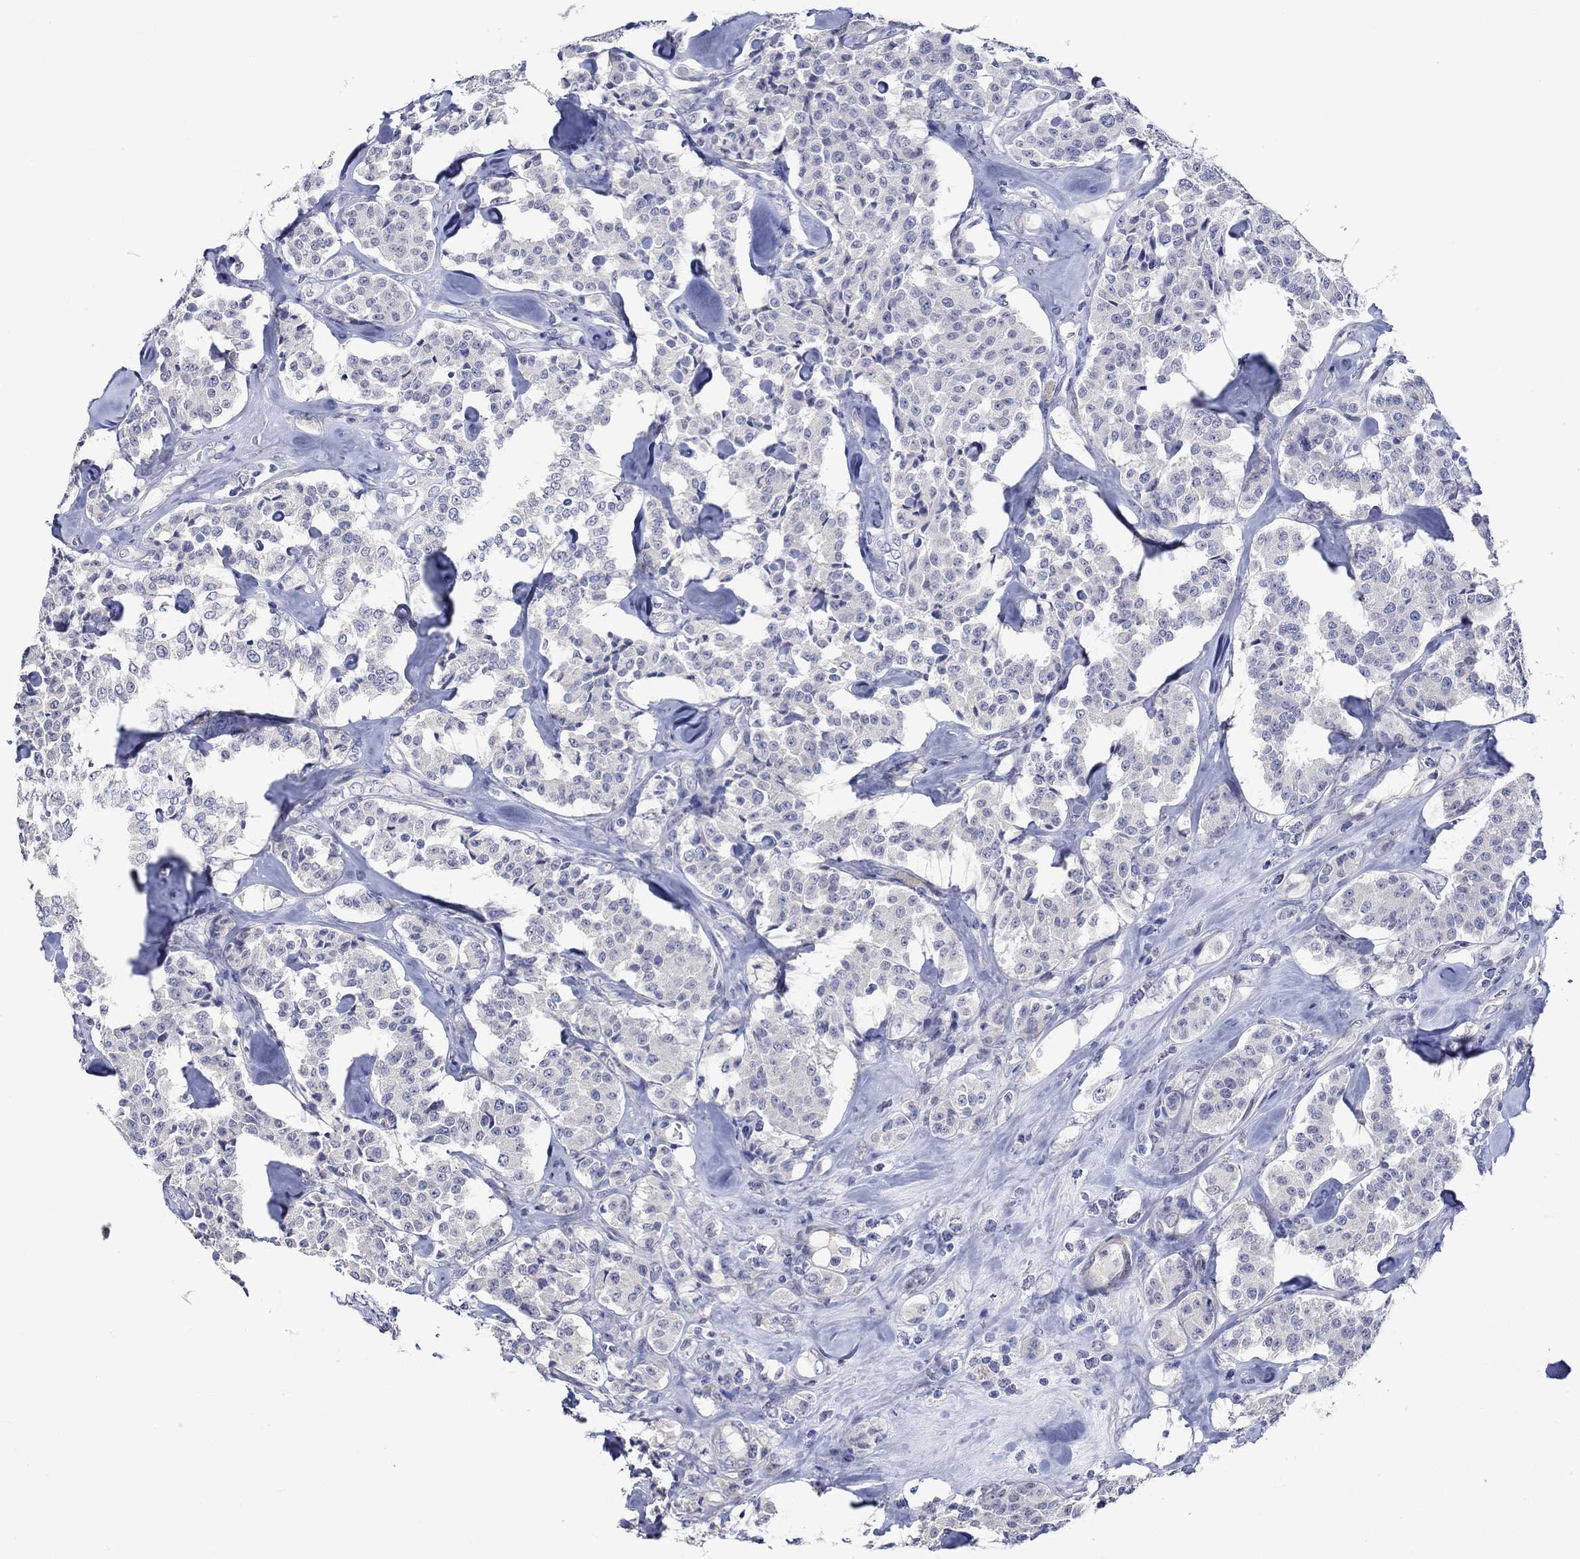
{"staining": {"intensity": "negative", "quantity": "none", "location": "none"}, "tissue": "carcinoid", "cell_type": "Tumor cells", "image_type": "cancer", "snomed": [{"axis": "morphology", "description": "Carcinoid, malignant, NOS"}, {"axis": "topography", "description": "Pancreas"}], "caption": "This micrograph is of carcinoid stained with IHC to label a protein in brown with the nuclei are counter-stained blue. There is no positivity in tumor cells.", "gene": "CRYAB", "patient": {"sex": "male", "age": 41}}